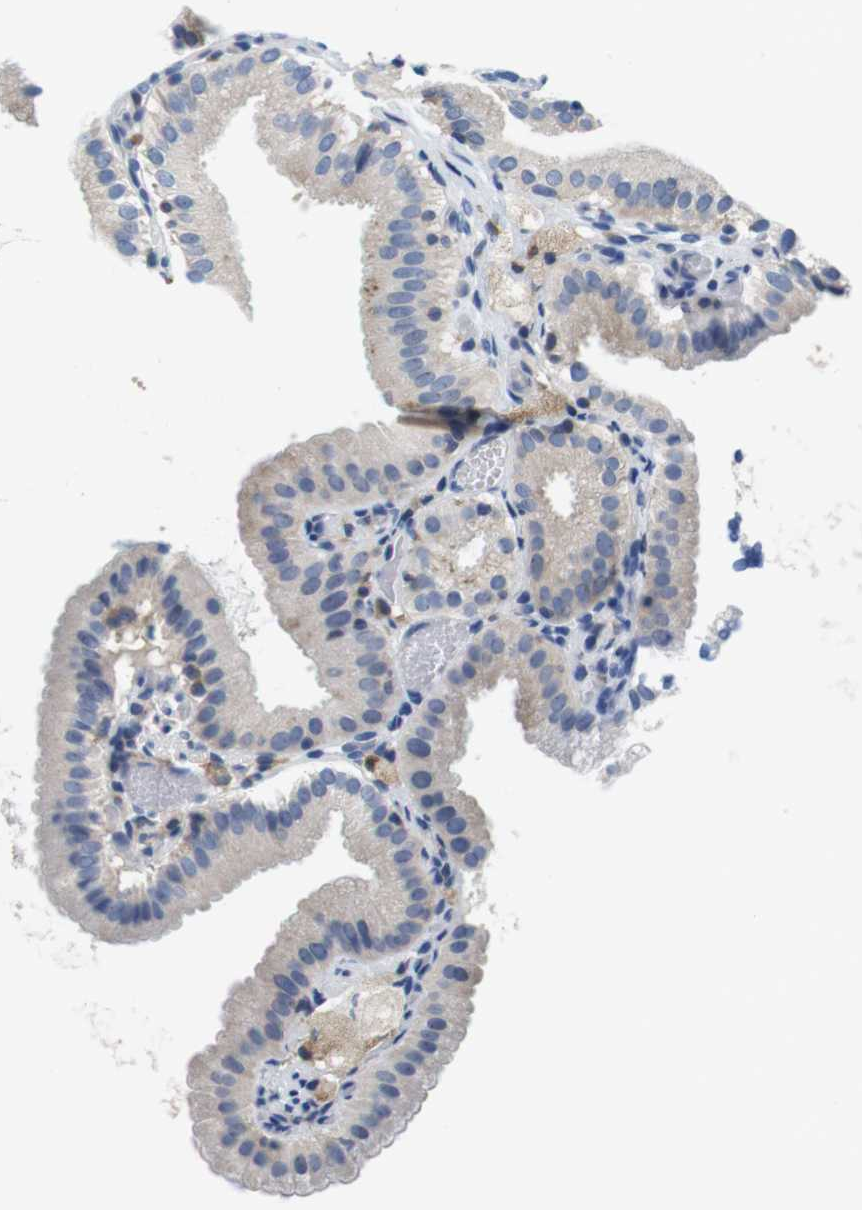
{"staining": {"intensity": "weak", "quantity": ">75%", "location": "cytoplasmic/membranous"}, "tissue": "gallbladder", "cell_type": "Glandular cells", "image_type": "normal", "snomed": [{"axis": "morphology", "description": "Normal tissue, NOS"}, {"axis": "topography", "description": "Gallbladder"}], "caption": "Benign gallbladder demonstrates weak cytoplasmic/membranous expression in approximately >75% of glandular cells.", "gene": "CNGA2", "patient": {"sex": "male", "age": 54}}